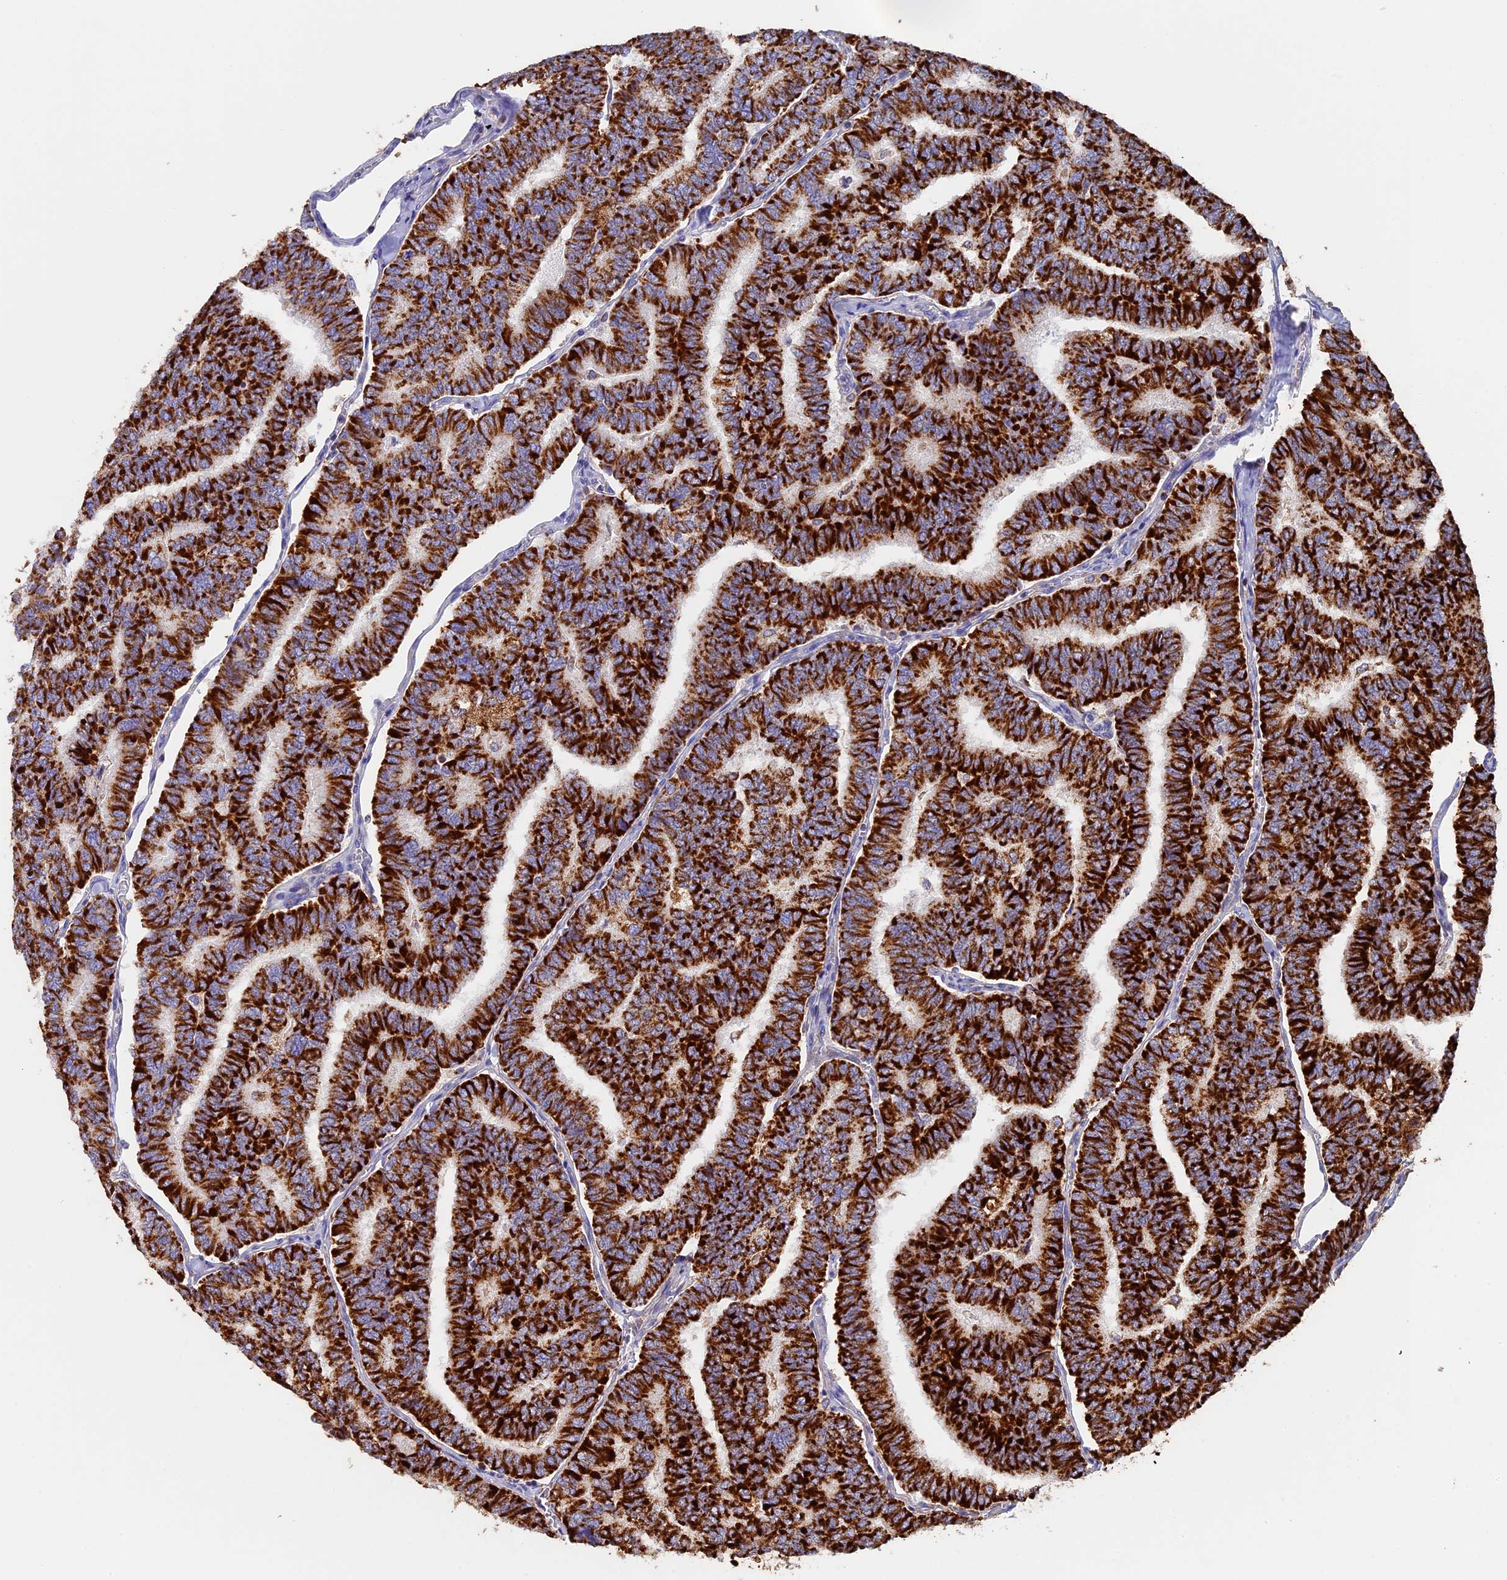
{"staining": {"intensity": "strong", "quantity": ">75%", "location": "cytoplasmic/membranous"}, "tissue": "thyroid cancer", "cell_type": "Tumor cells", "image_type": "cancer", "snomed": [{"axis": "morphology", "description": "Papillary adenocarcinoma, NOS"}, {"axis": "topography", "description": "Thyroid gland"}], "caption": "The histopathology image exhibits immunohistochemical staining of thyroid papillary adenocarcinoma. There is strong cytoplasmic/membranous expression is present in approximately >75% of tumor cells.", "gene": "ADAT1", "patient": {"sex": "female", "age": 35}}